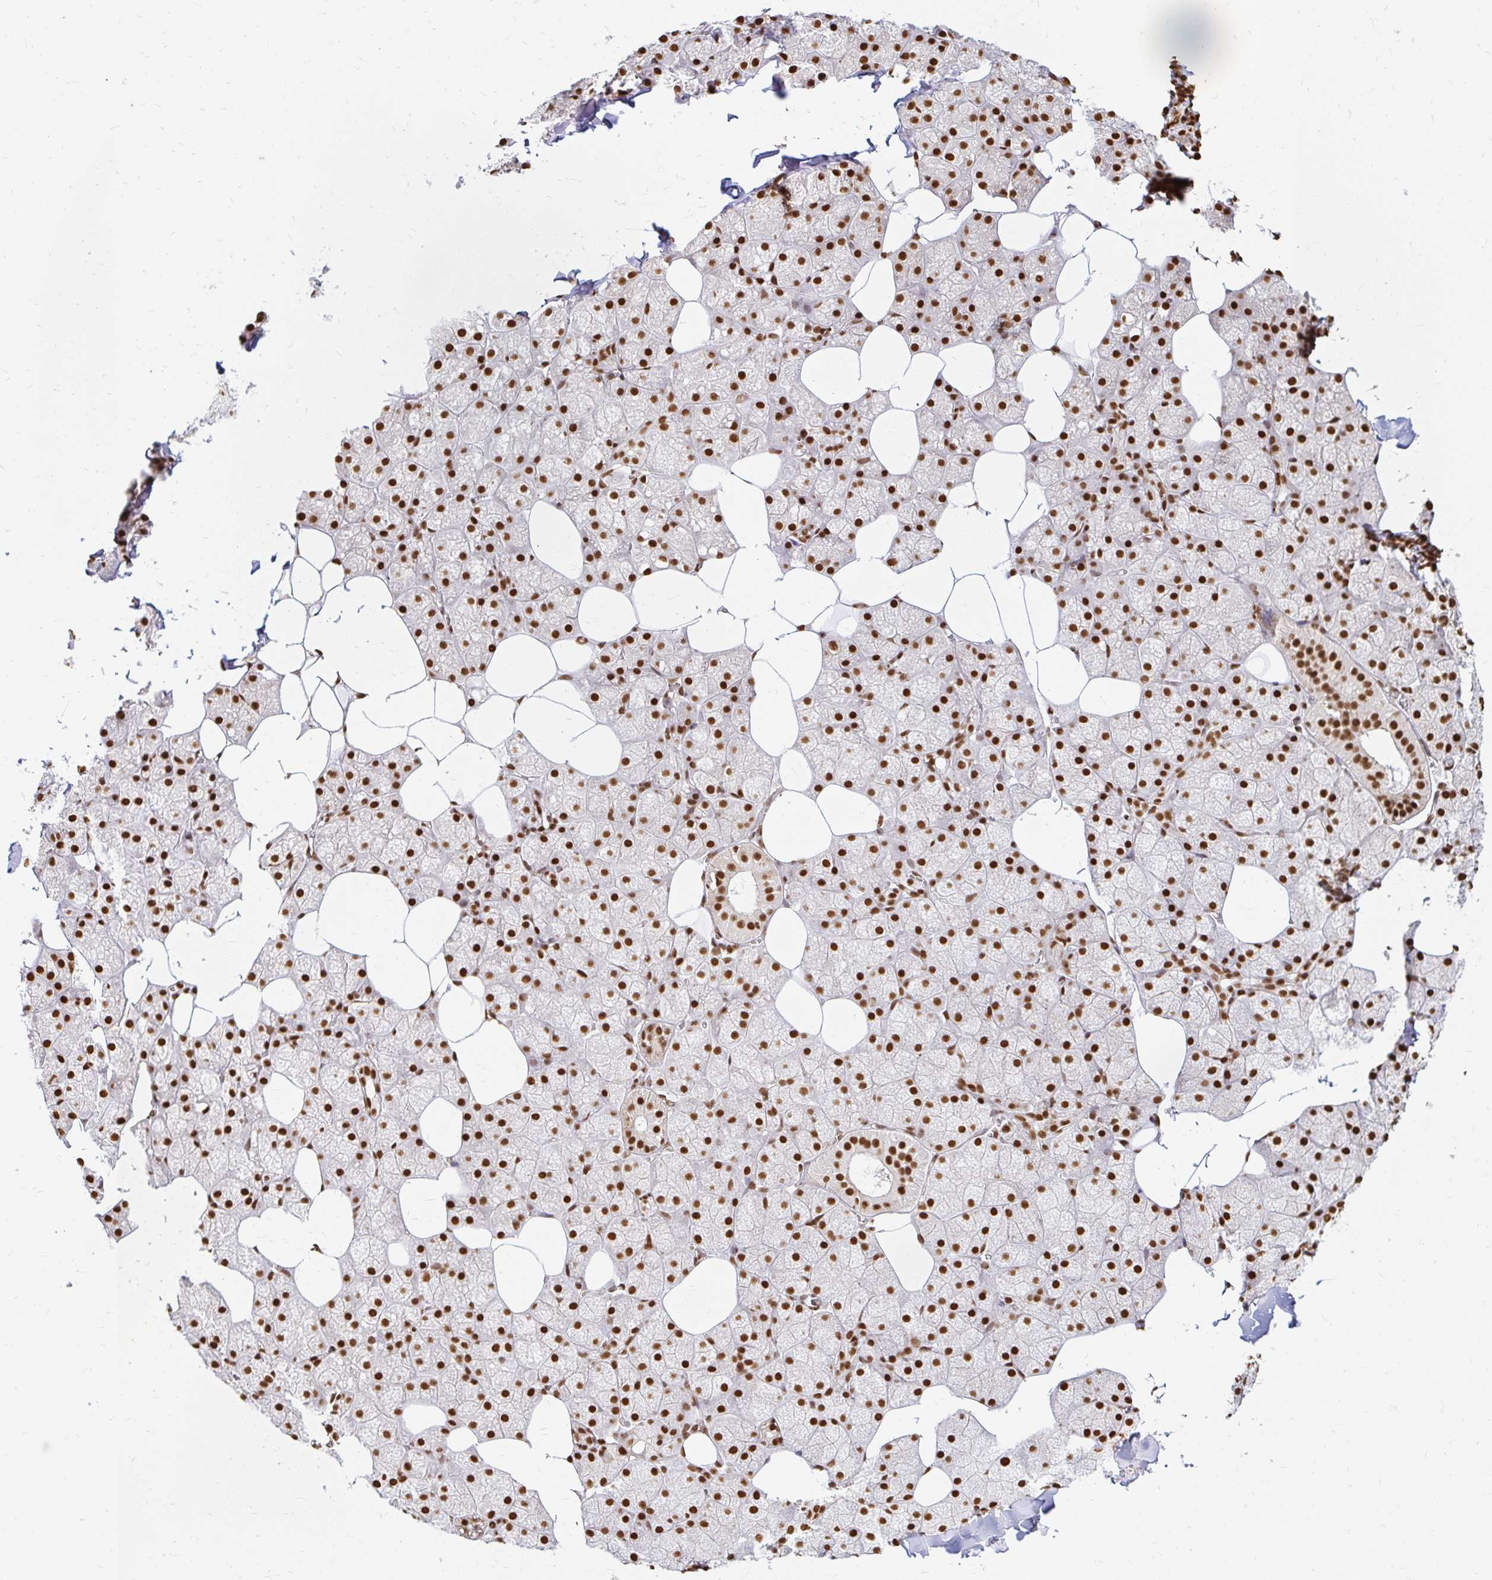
{"staining": {"intensity": "strong", "quantity": ">75%", "location": "nuclear"}, "tissue": "salivary gland", "cell_type": "Glandular cells", "image_type": "normal", "snomed": [{"axis": "morphology", "description": "Normal tissue, NOS"}, {"axis": "topography", "description": "Salivary gland"}, {"axis": "topography", "description": "Peripheral nerve tissue"}], "caption": "Immunohistochemical staining of benign human salivary gland displays strong nuclear protein positivity in about >75% of glandular cells.", "gene": "HNRNPU", "patient": {"sex": "male", "age": 38}}